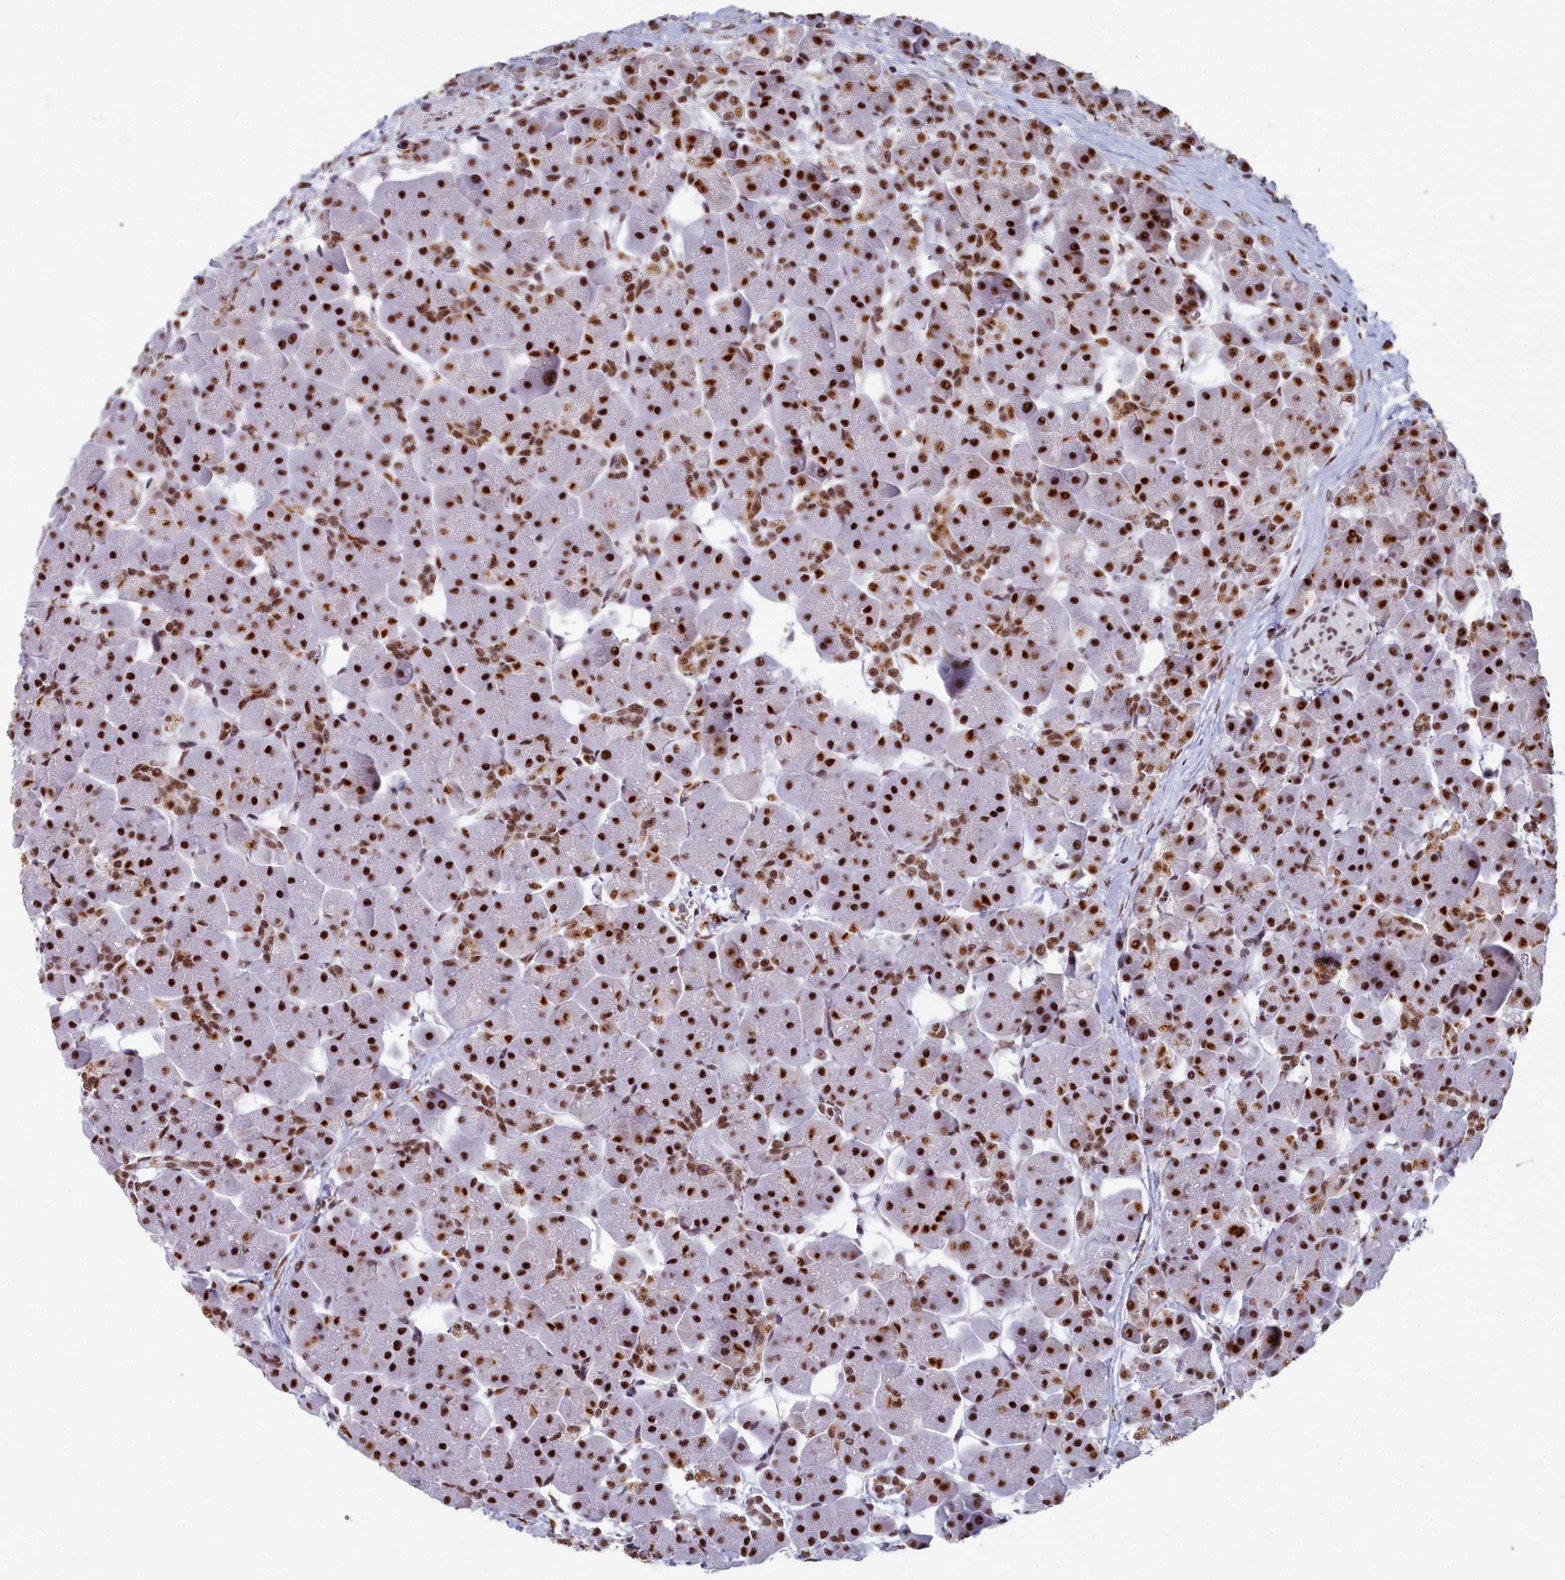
{"staining": {"intensity": "strong", "quantity": ">75%", "location": "nuclear"}, "tissue": "pancreas", "cell_type": "Exocrine glandular cells", "image_type": "normal", "snomed": [{"axis": "morphology", "description": "Normal tissue, NOS"}, {"axis": "topography", "description": "Pancreas"}], "caption": "Normal pancreas was stained to show a protein in brown. There is high levels of strong nuclear expression in approximately >75% of exocrine glandular cells. (Brightfield microscopy of DAB IHC at high magnification).", "gene": "SF3B3", "patient": {"sex": "male", "age": 66}}